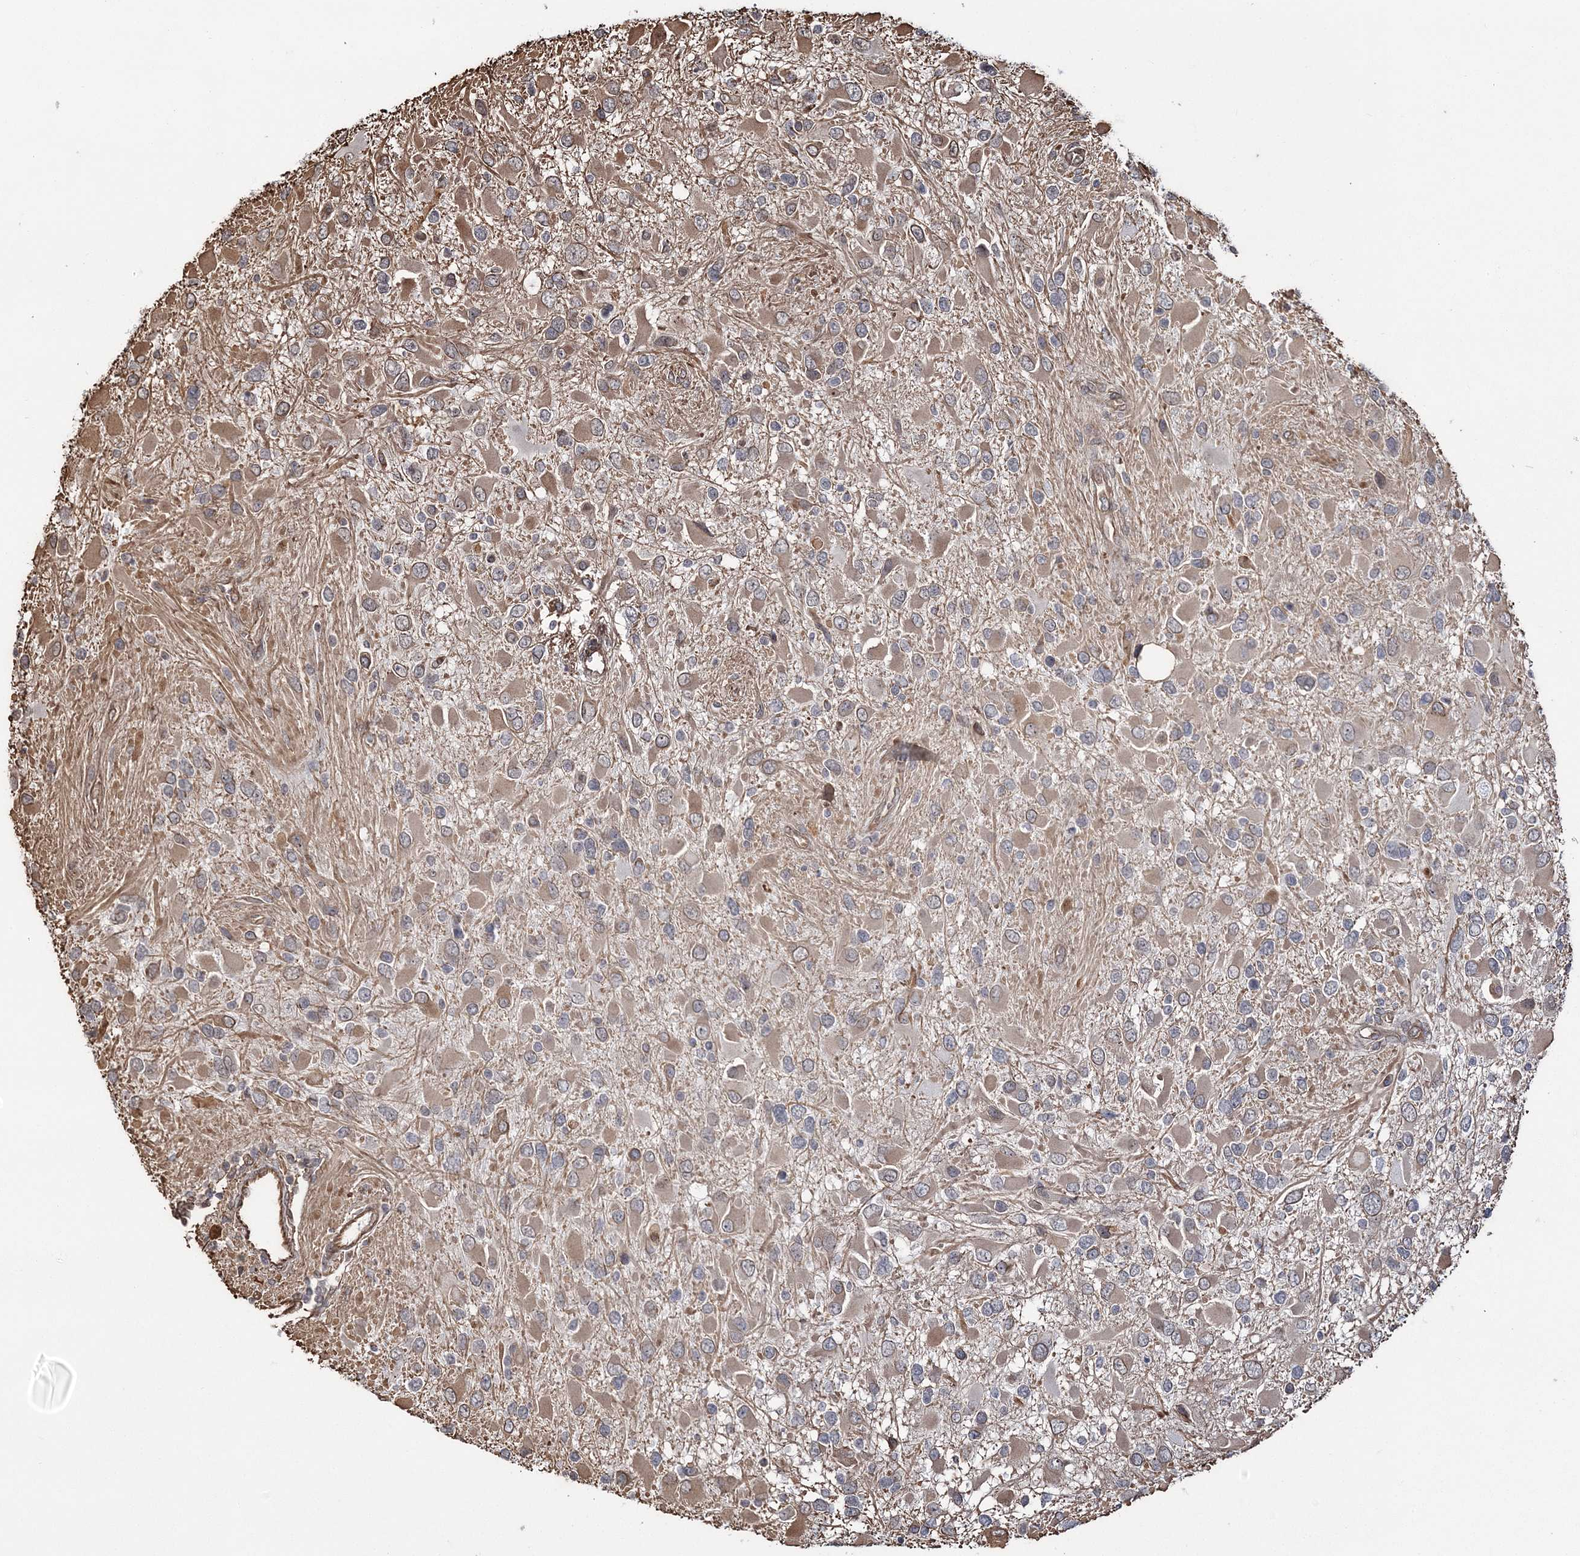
{"staining": {"intensity": "weak", "quantity": ">75%", "location": "cytoplasmic/membranous"}, "tissue": "glioma", "cell_type": "Tumor cells", "image_type": "cancer", "snomed": [{"axis": "morphology", "description": "Glioma, malignant, High grade"}, {"axis": "topography", "description": "Brain"}], "caption": "Immunohistochemistry (DAB) staining of human malignant glioma (high-grade) demonstrates weak cytoplasmic/membranous protein expression in approximately >75% of tumor cells.", "gene": "ATP11B", "patient": {"sex": "male", "age": 53}}